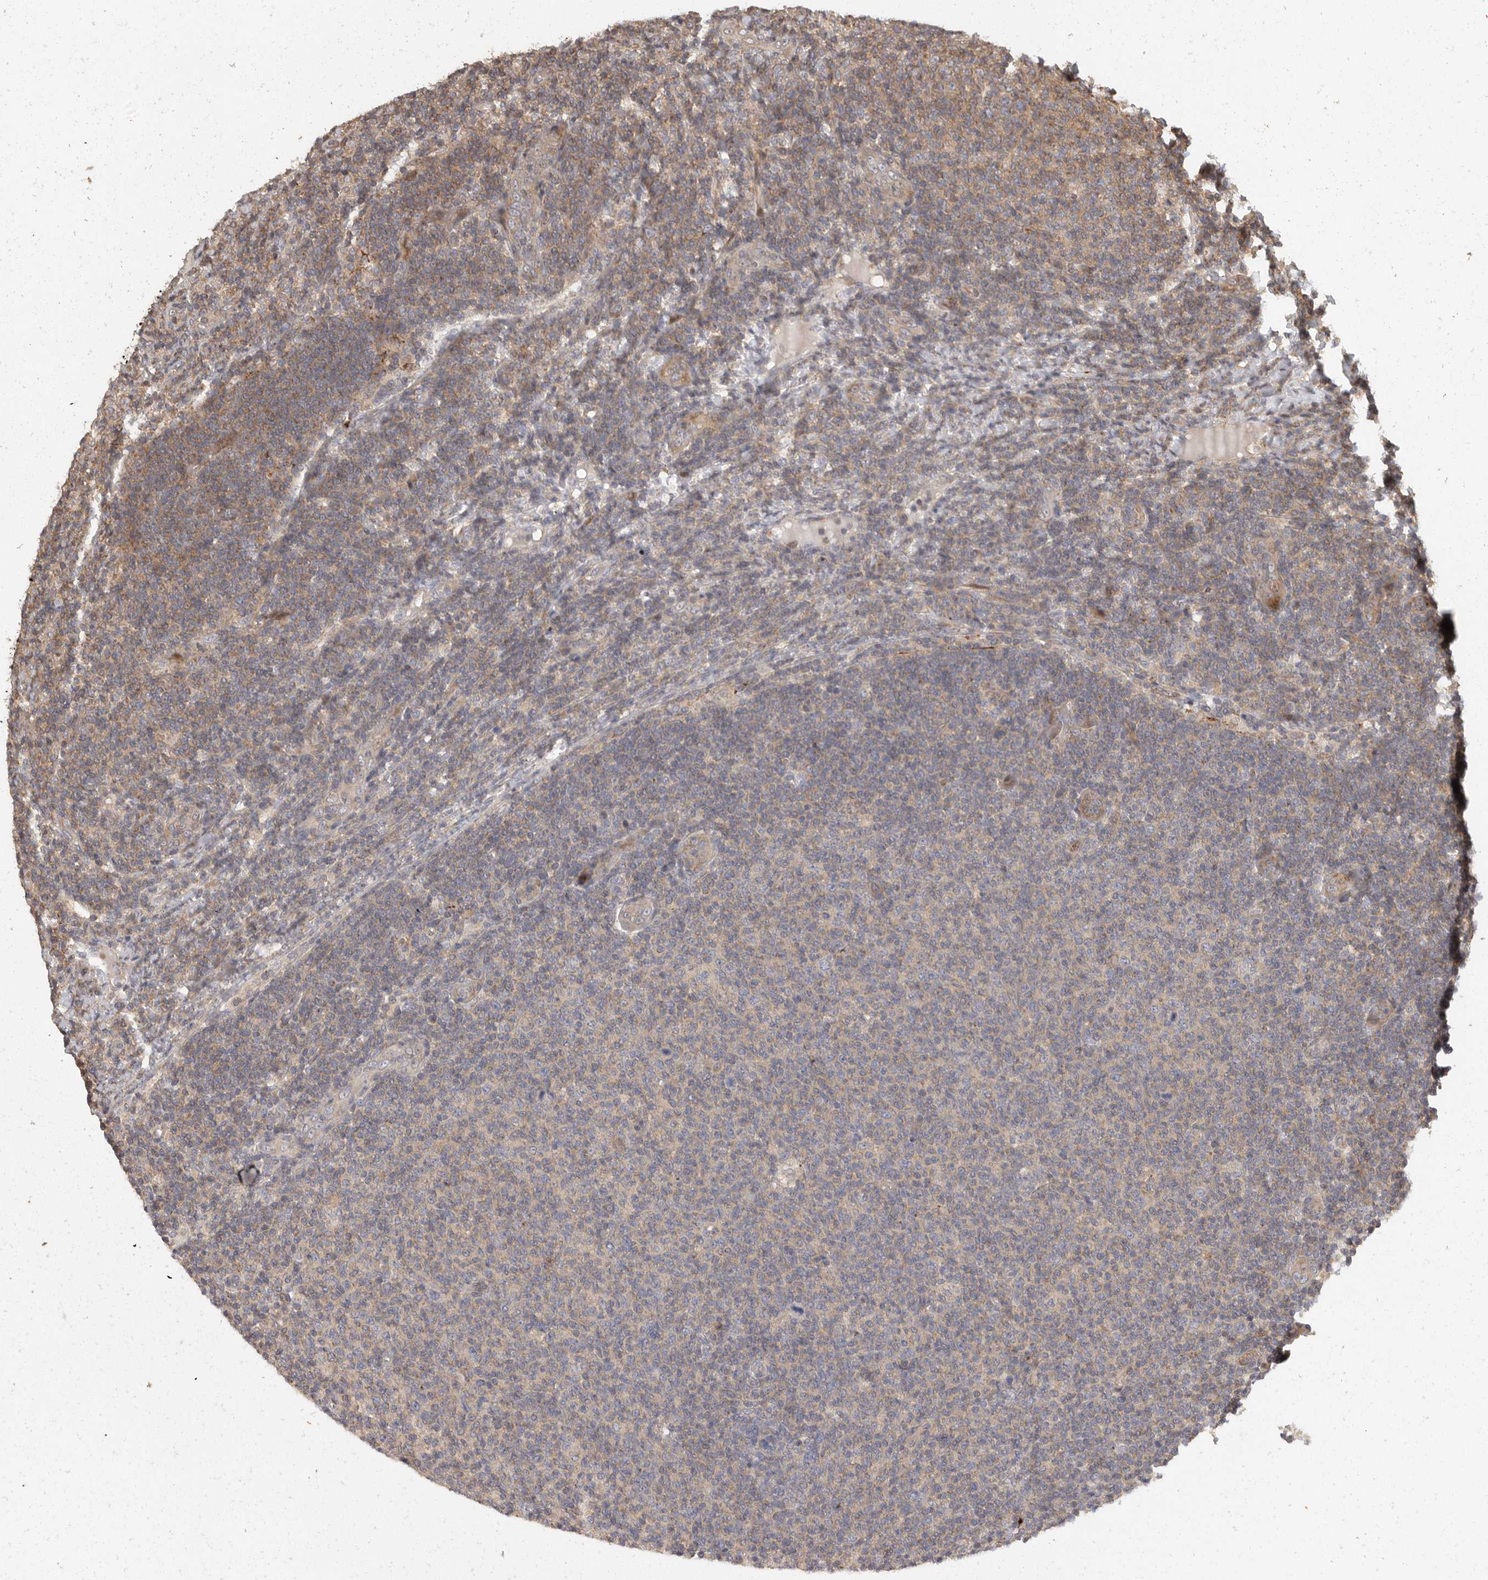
{"staining": {"intensity": "negative", "quantity": "none", "location": "none"}, "tissue": "lymphoma", "cell_type": "Tumor cells", "image_type": "cancer", "snomed": [{"axis": "morphology", "description": "Malignant lymphoma, non-Hodgkin's type, Low grade"}, {"axis": "topography", "description": "Lymph node"}], "caption": "Low-grade malignant lymphoma, non-Hodgkin's type stained for a protein using immunohistochemistry (IHC) displays no positivity tumor cells.", "gene": "SWT1", "patient": {"sex": "male", "age": 66}}